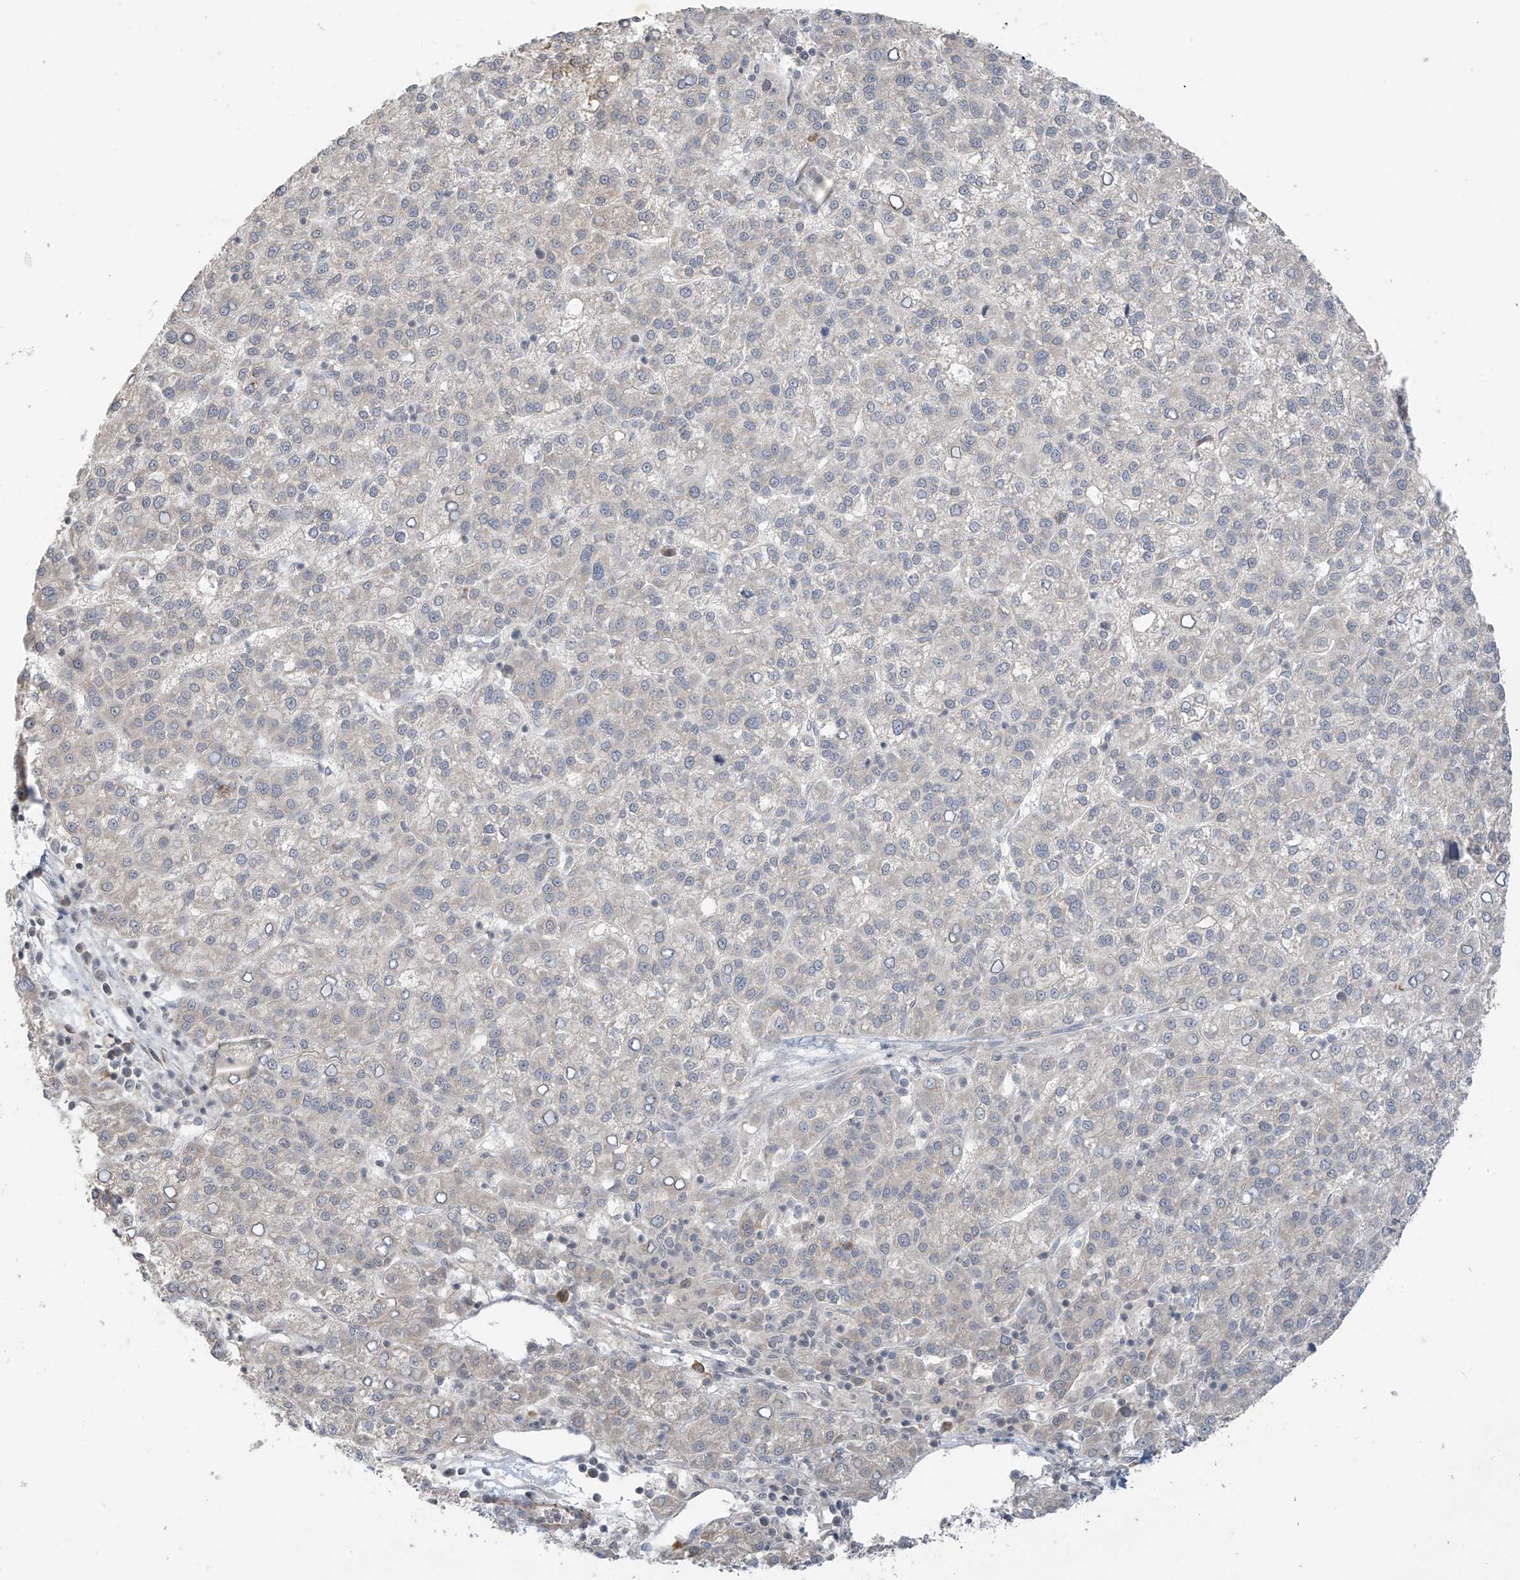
{"staining": {"intensity": "negative", "quantity": "none", "location": "none"}, "tissue": "liver cancer", "cell_type": "Tumor cells", "image_type": "cancer", "snomed": [{"axis": "morphology", "description": "Carcinoma, Hepatocellular, NOS"}, {"axis": "topography", "description": "Liver"}], "caption": "The micrograph shows no significant positivity in tumor cells of liver cancer (hepatocellular carcinoma). The staining was performed using DAB to visualize the protein expression in brown, while the nuclei were stained in blue with hematoxylin (Magnification: 20x).", "gene": "DGKQ", "patient": {"sex": "female", "age": 58}}